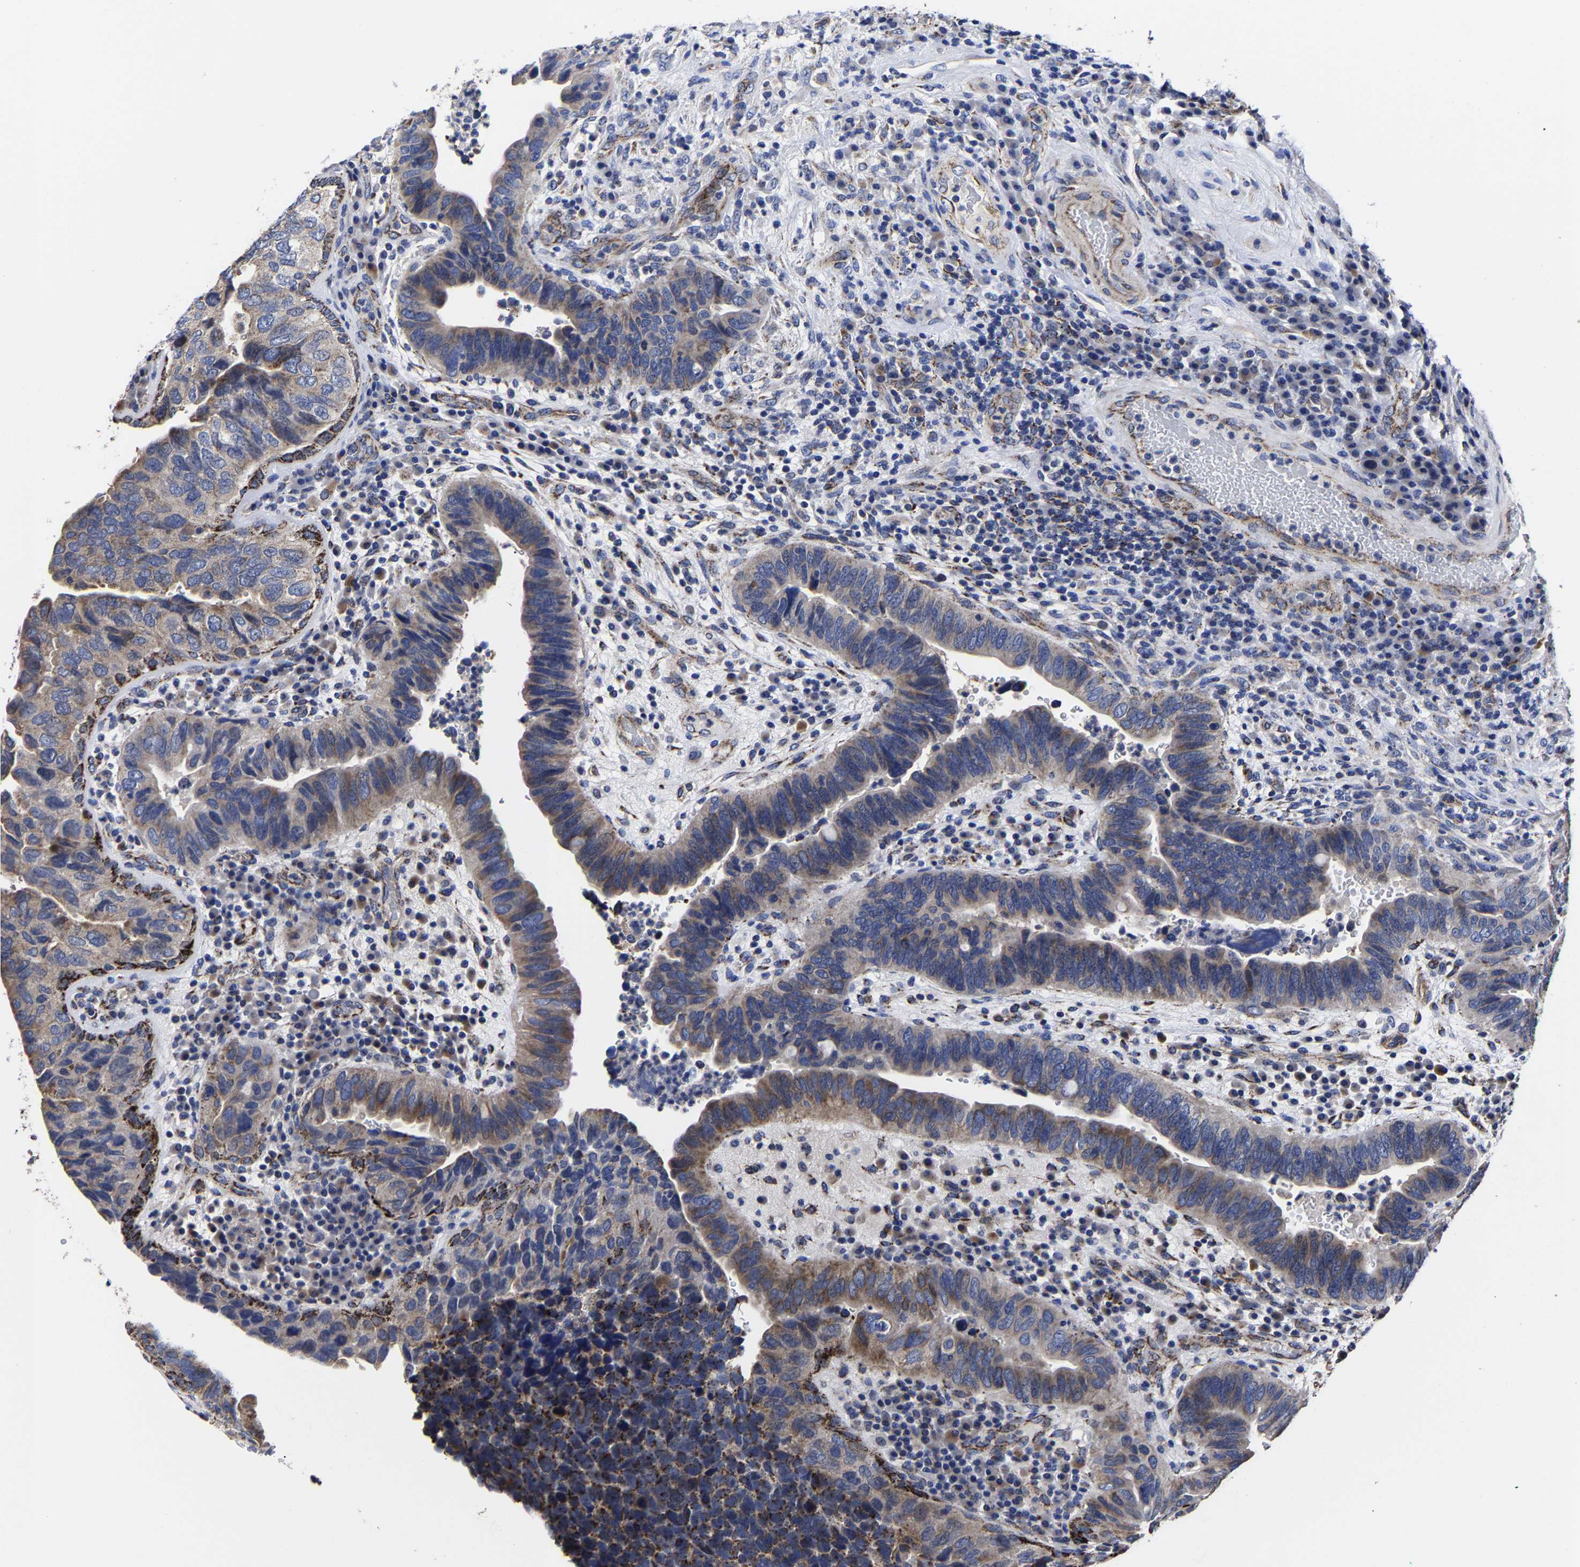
{"staining": {"intensity": "strong", "quantity": "<25%", "location": "cytoplasmic/membranous"}, "tissue": "urothelial cancer", "cell_type": "Tumor cells", "image_type": "cancer", "snomed": [{"axis": "morphology", "description": "Urothelial carcinoma, High grade"}, {"axis": "topography", "description": "Urinary bladder"}], "caption": "This photomicrograph reveals IHC staining of urothelial carcinoma (high-grade), with medium strong cytoplasmic/membranous expression in about <25% of tumor cells.", "gene": "AASS", "patient": {"sex": "female", "age": 82}}